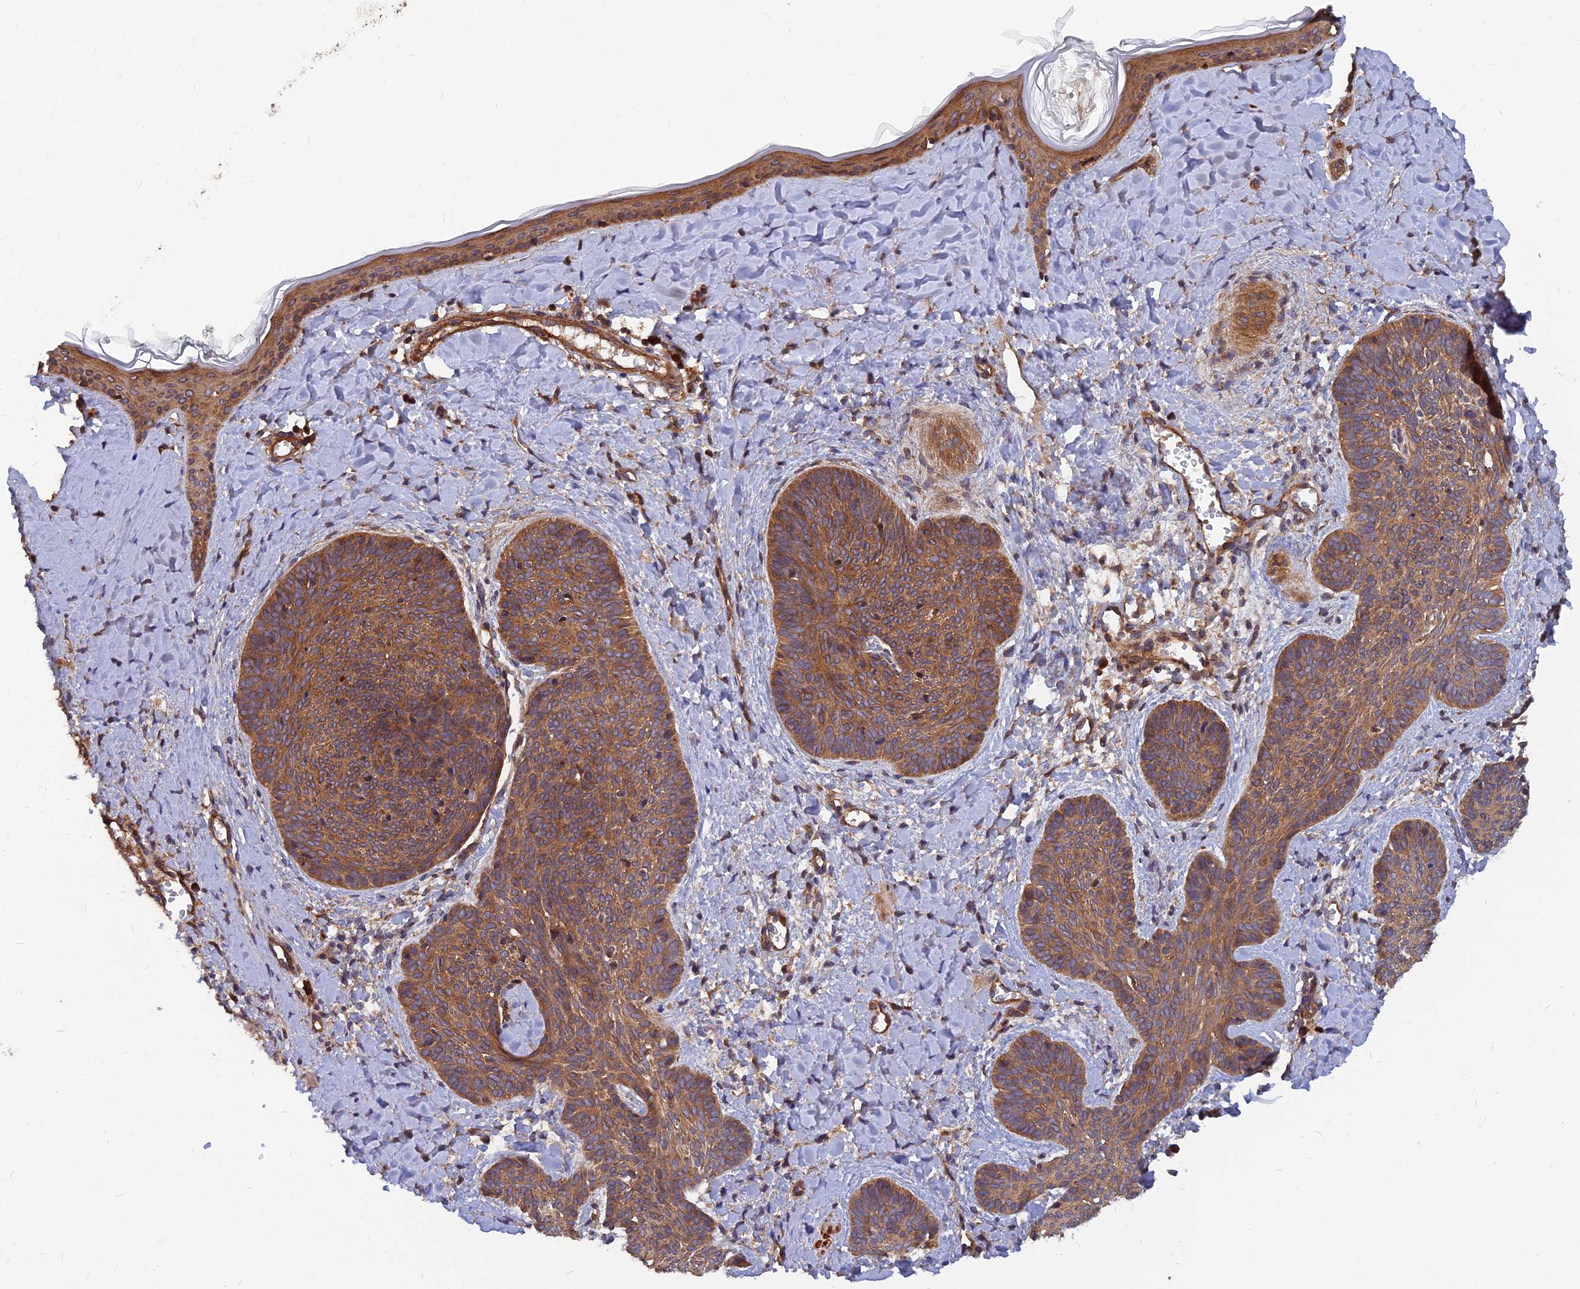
{"staining": {"intensity": "moderate", "quantity": ">75%", "location": "cytoplasmic/membranous"}, "tissue": "skin cancer", "cell_type": "Tumor cells", "image_type": "cancer", "snomed": [{"axis": "morphology", "description": "Basal cell carcinoma"}, {"axis": "topography", "description": "Skin"}], "caption": "A histopathology image of human skin cancer stained for a protein displays moderate cytoplasmic/membranous brown staining in tumor cells.", "gene": "RELCH", "patient": {"sex": "female", "age": 81}}